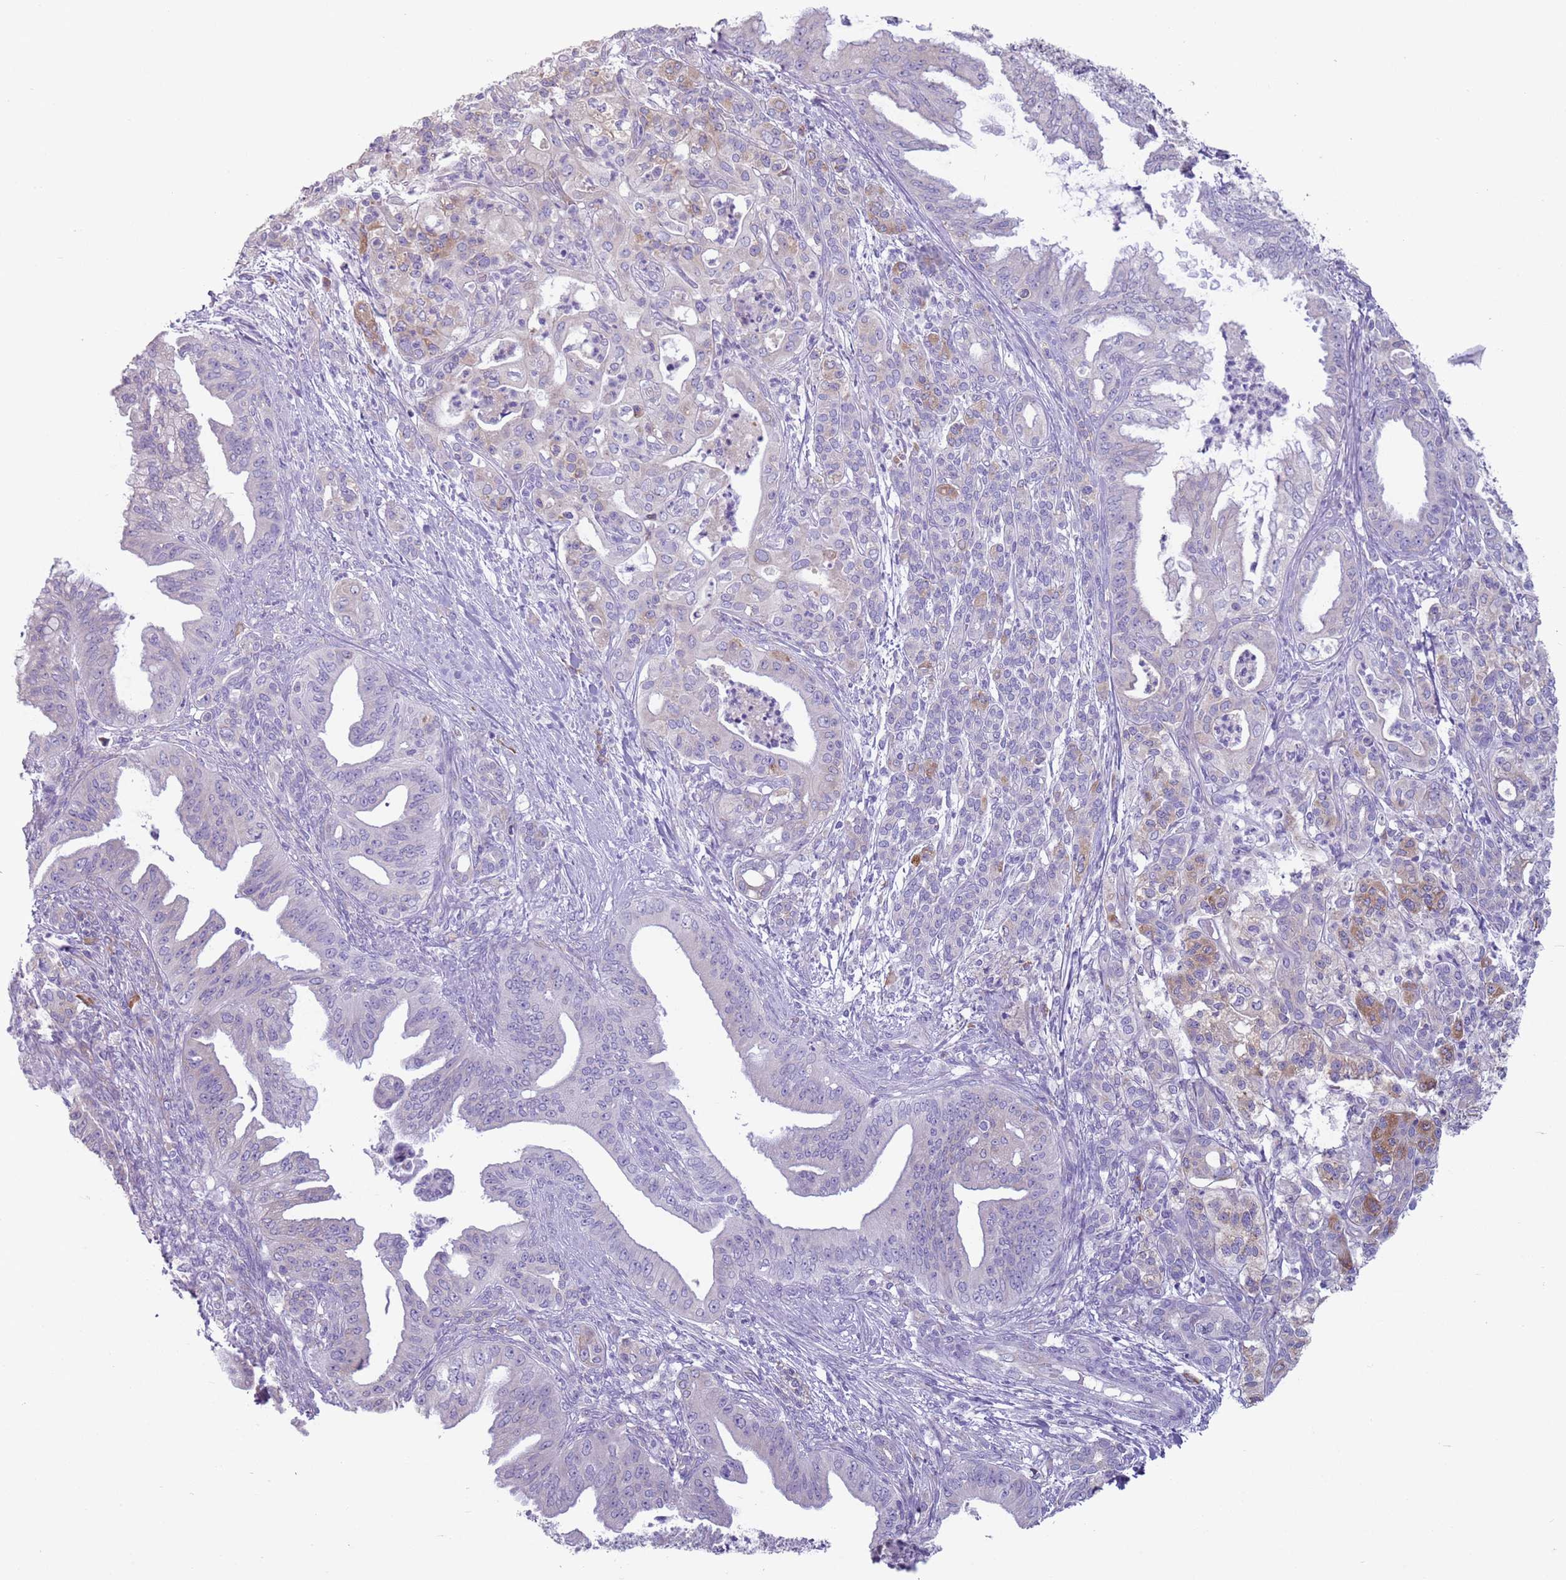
{"staining": {"intensity": "weak", "quantity": "<25%", "location": "cytoplasmic/membranous"}, "tissue": "pancreatic cancer", "cell_type": "Tumor cells", "image_type": "cancer", "snomed": [{"axis": "morphology", "description": "Adenocarcinoma, NOS"}, {"axis": "topography", "description": "Pancreas"}], "caption": "Immunohistochemistry (IHC) photomicrograph of adenocarcinoma (pancreatic) stained for a protein (brown), which shows no positivity in tumor cells.", "gene": "HYOU1", "patient": {"sex": "male", "age": 58}}